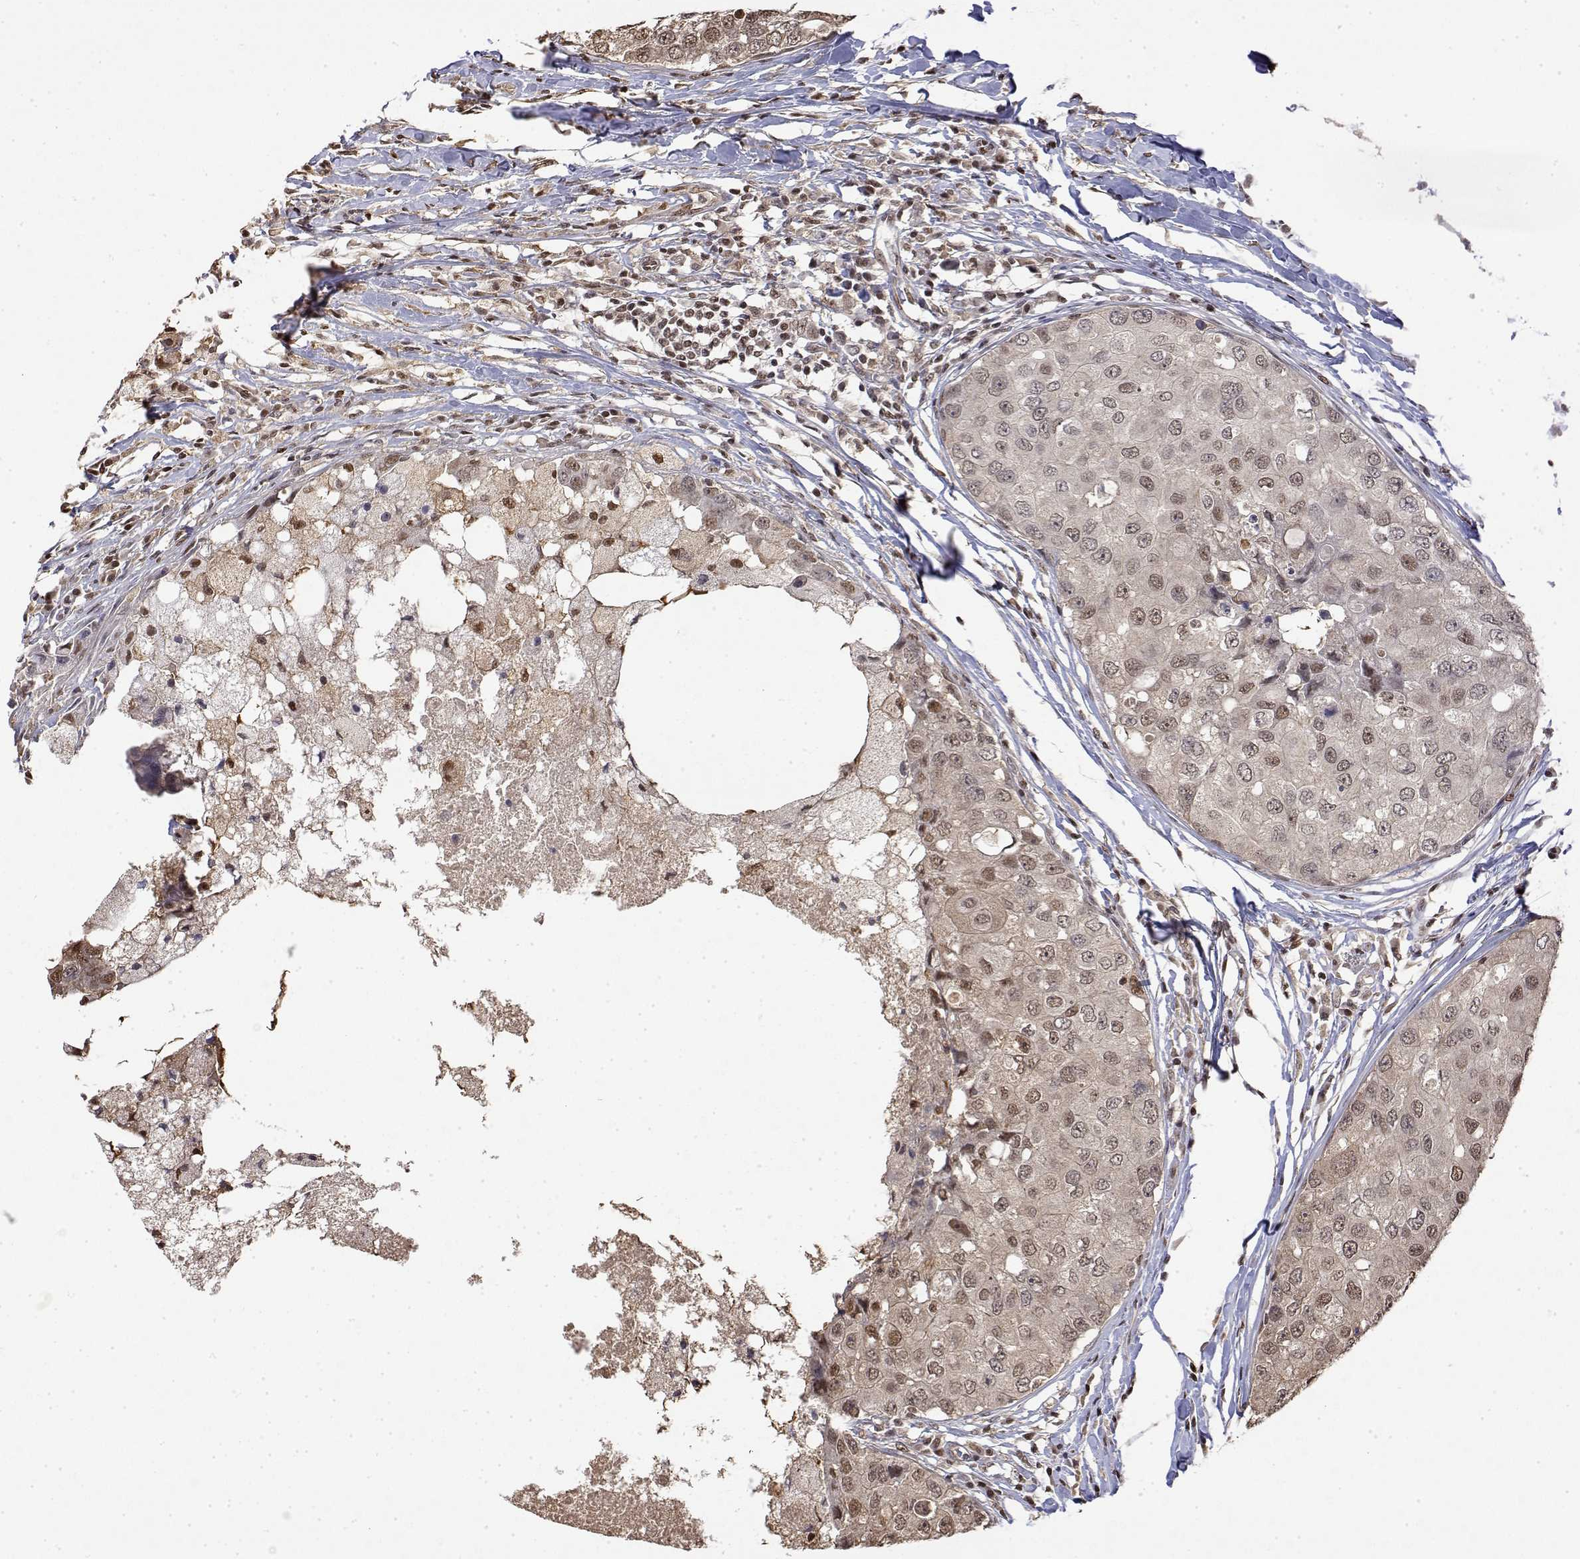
{"staining": {"intensity": "moderate", "quantity": ">75%", "location": "nuclear"}, "tissue": "breast cancer", "cell_type": "Tumor cells", "image_type": "cancer", "snomed": [{"axis": "morphology", "description": "Duct carcinoma"}, {"axis": "topography", "description": "Breast"}], "caption": "DAB immunohistochemical staining of breast cancer (intraductal carcinoma) demonstrates moderate nuclear protein positivity in approximately >75% of tumor cells.", "gene": "TPI1", "patient": {"sex": "female", "age": 27}}